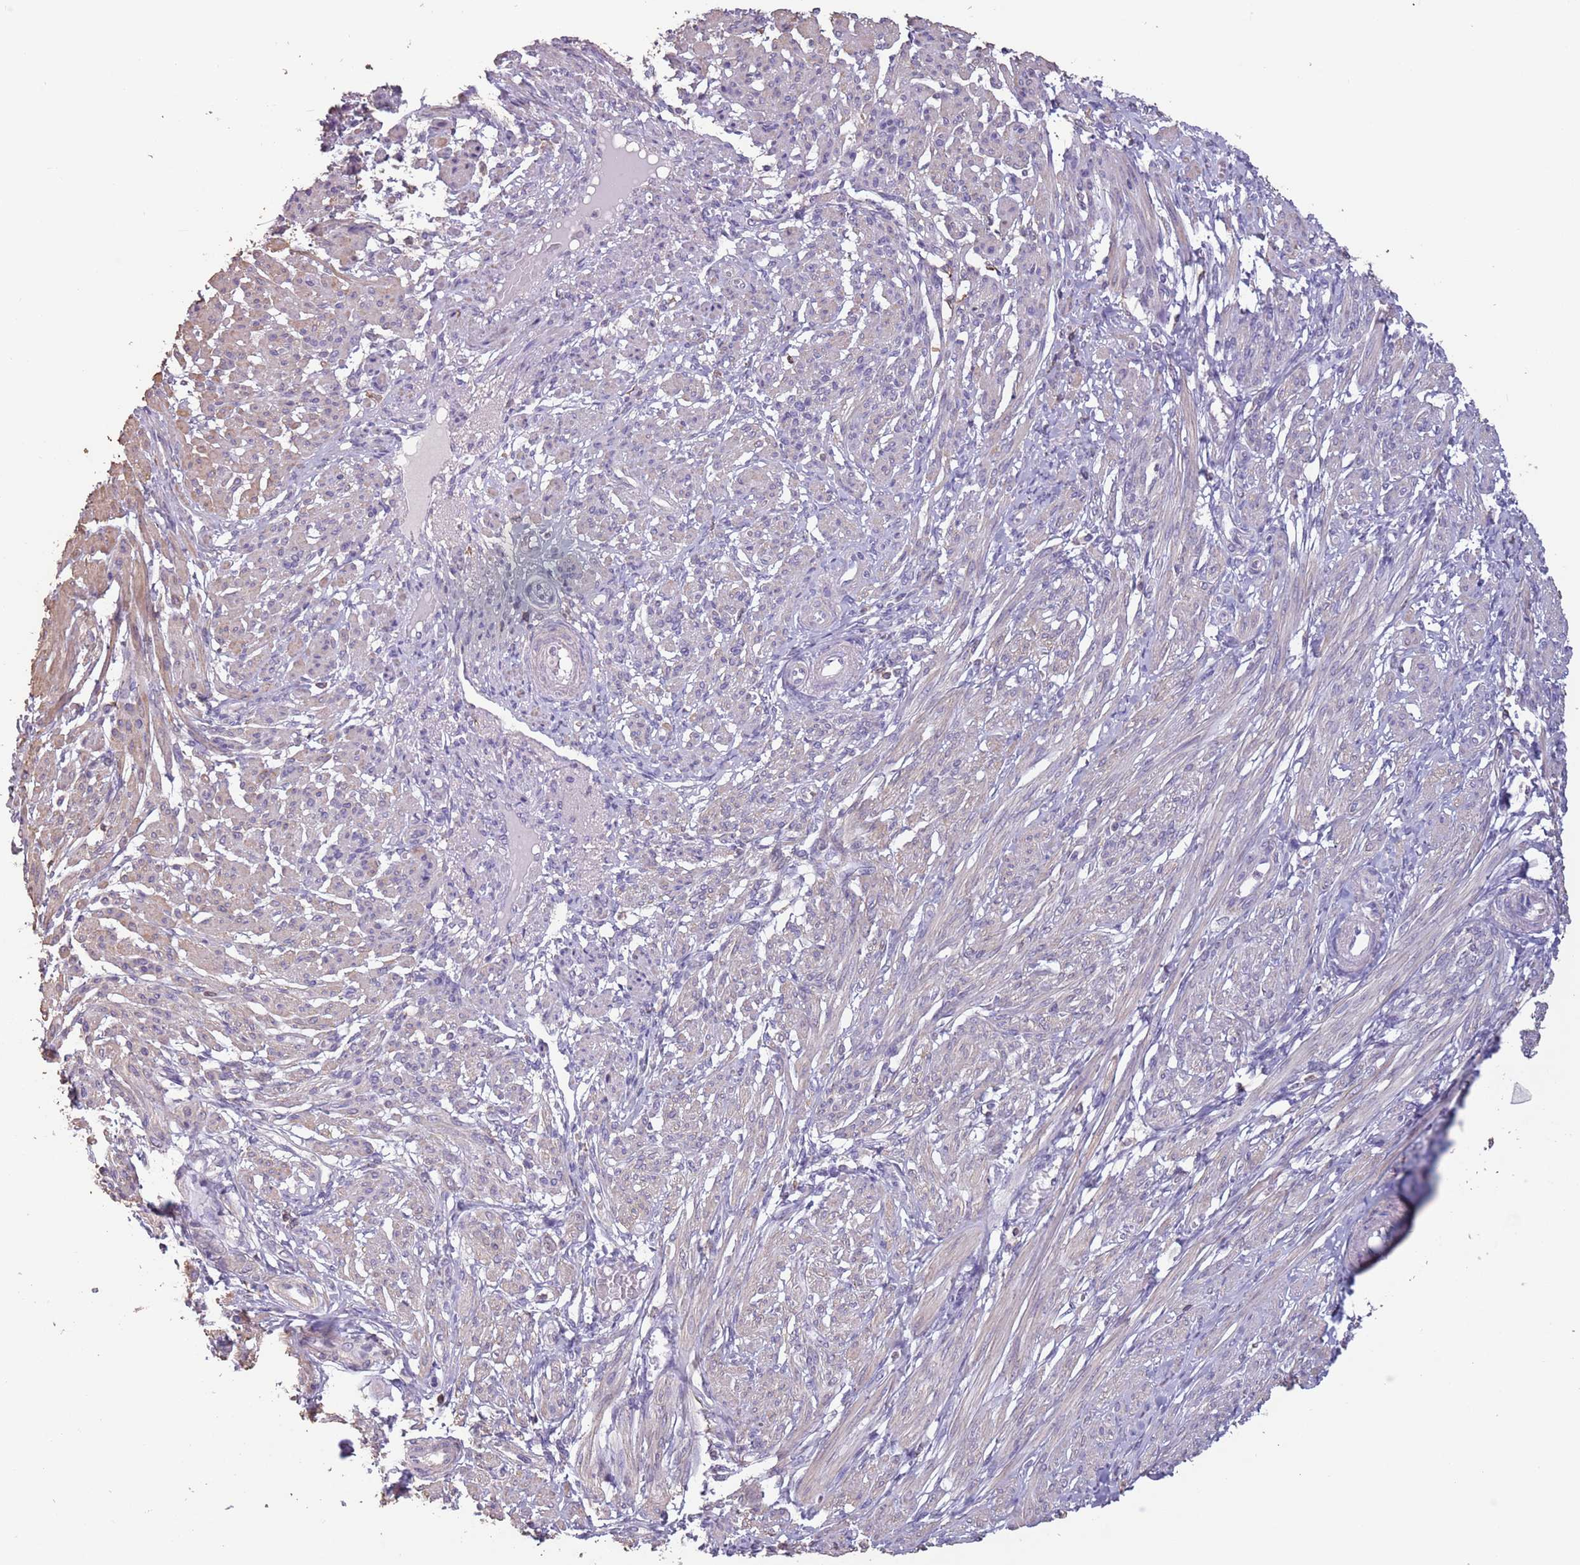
{"staining": {"intensity": "weak", "quantity": "25%-75%", "location": "cytoplasmic/membranous"}, "tissue": "smooth muscle", "cell_type": "Smooth muscle cells", "image_type": "normal", "snomed": [{"axis": "morphology", "description": "Normal tissue, NOS"}, {"axis": "topography", "description": "Smooth muscle"}], "caption": "Smooth muscle cells demonstrate low levels of weak cytoplasmic/membranous staining in approximately 25%-75% of cells in normal smooth muscle. The staining is performed using DAB brown chromogen to label protein expression. The nuclei are counter-stained blue using hematoxylin.", "gene": "SUN5", "patient": {"sex": "female", "age": 39}}